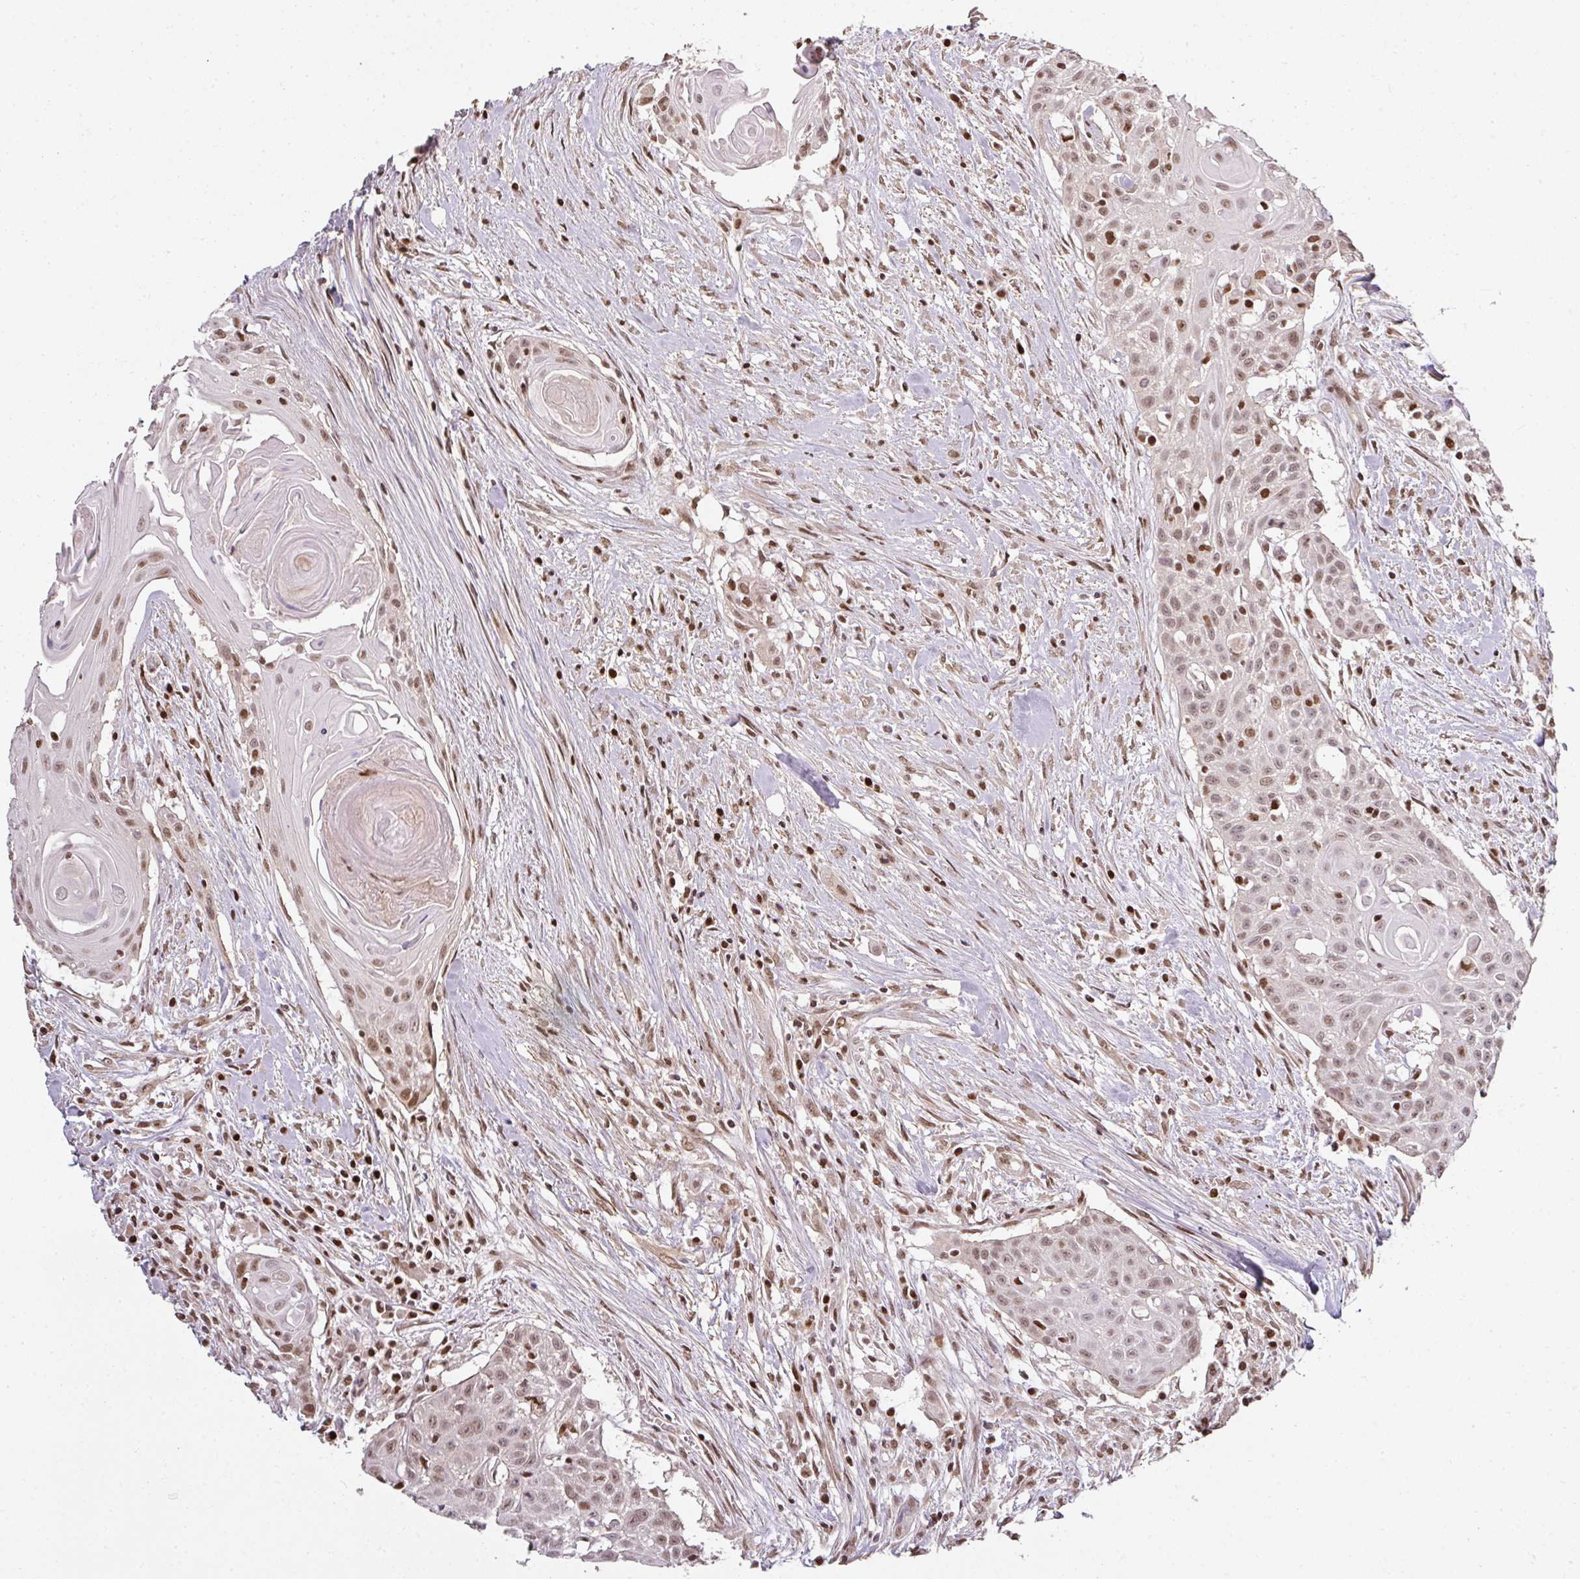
{"staining": {"intensity": "weak", "quantity": ">75%", "location": "nuclear"}, "tissue": "head and neck cancer", "cell_type": "Tumor cells", "image_type": "cancer", "snomed": [{"axis": "morphology", "description": "Squamous cell carcinoma, NOS"}, {"axis": "topography", "description": "Lymph node"}, {"axis": "topography", "description": "Salivary gland"}, {"axis": "topography", "description": "Head-Neck"}], "caption": "Head and neck cancer stained for a protein (brown) reveals weak nuclear positive staining in about >75% of tumor cells.", "gene": "GPRIN2", "patient": {"sex": "female", "age": 74}}